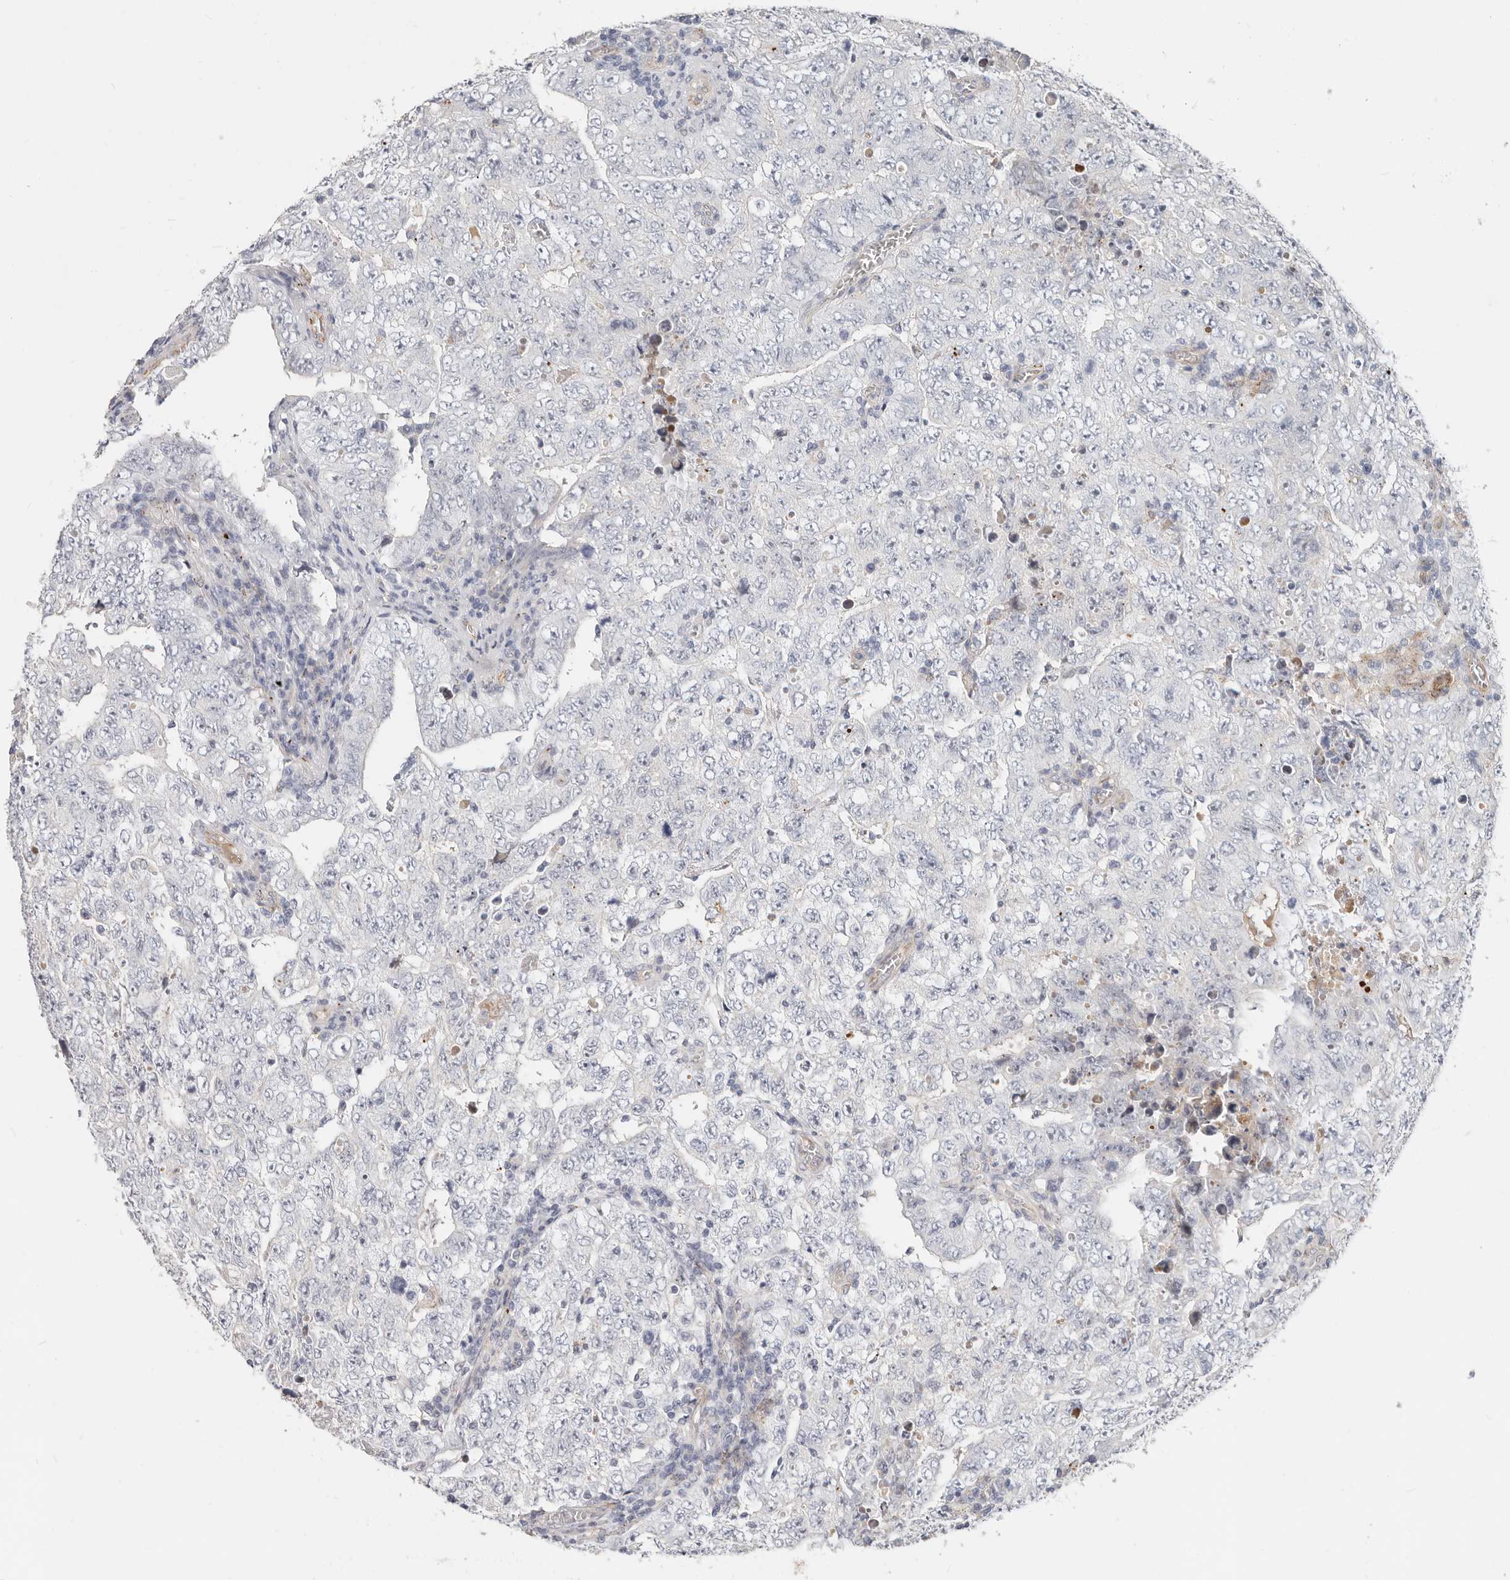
{"staining": {"intensity": "negative", "quantity": "none", "location": "none"}, "tissue": "testis cancer", "cell_type": "Tumor cells", "image_type": "cancer", "snomed": [{"axis": "morphology", "description": "Carcinoma, Embryonal, NOS"}, {"axis": "topography", "description": "Testis"}], "caption": "IHC of testis cancer (embryonal carcinoma) demonstrates no expression in tumor cells.", "gene": "ZRANB1", "patient": {"sex": "male", "age": 26}}